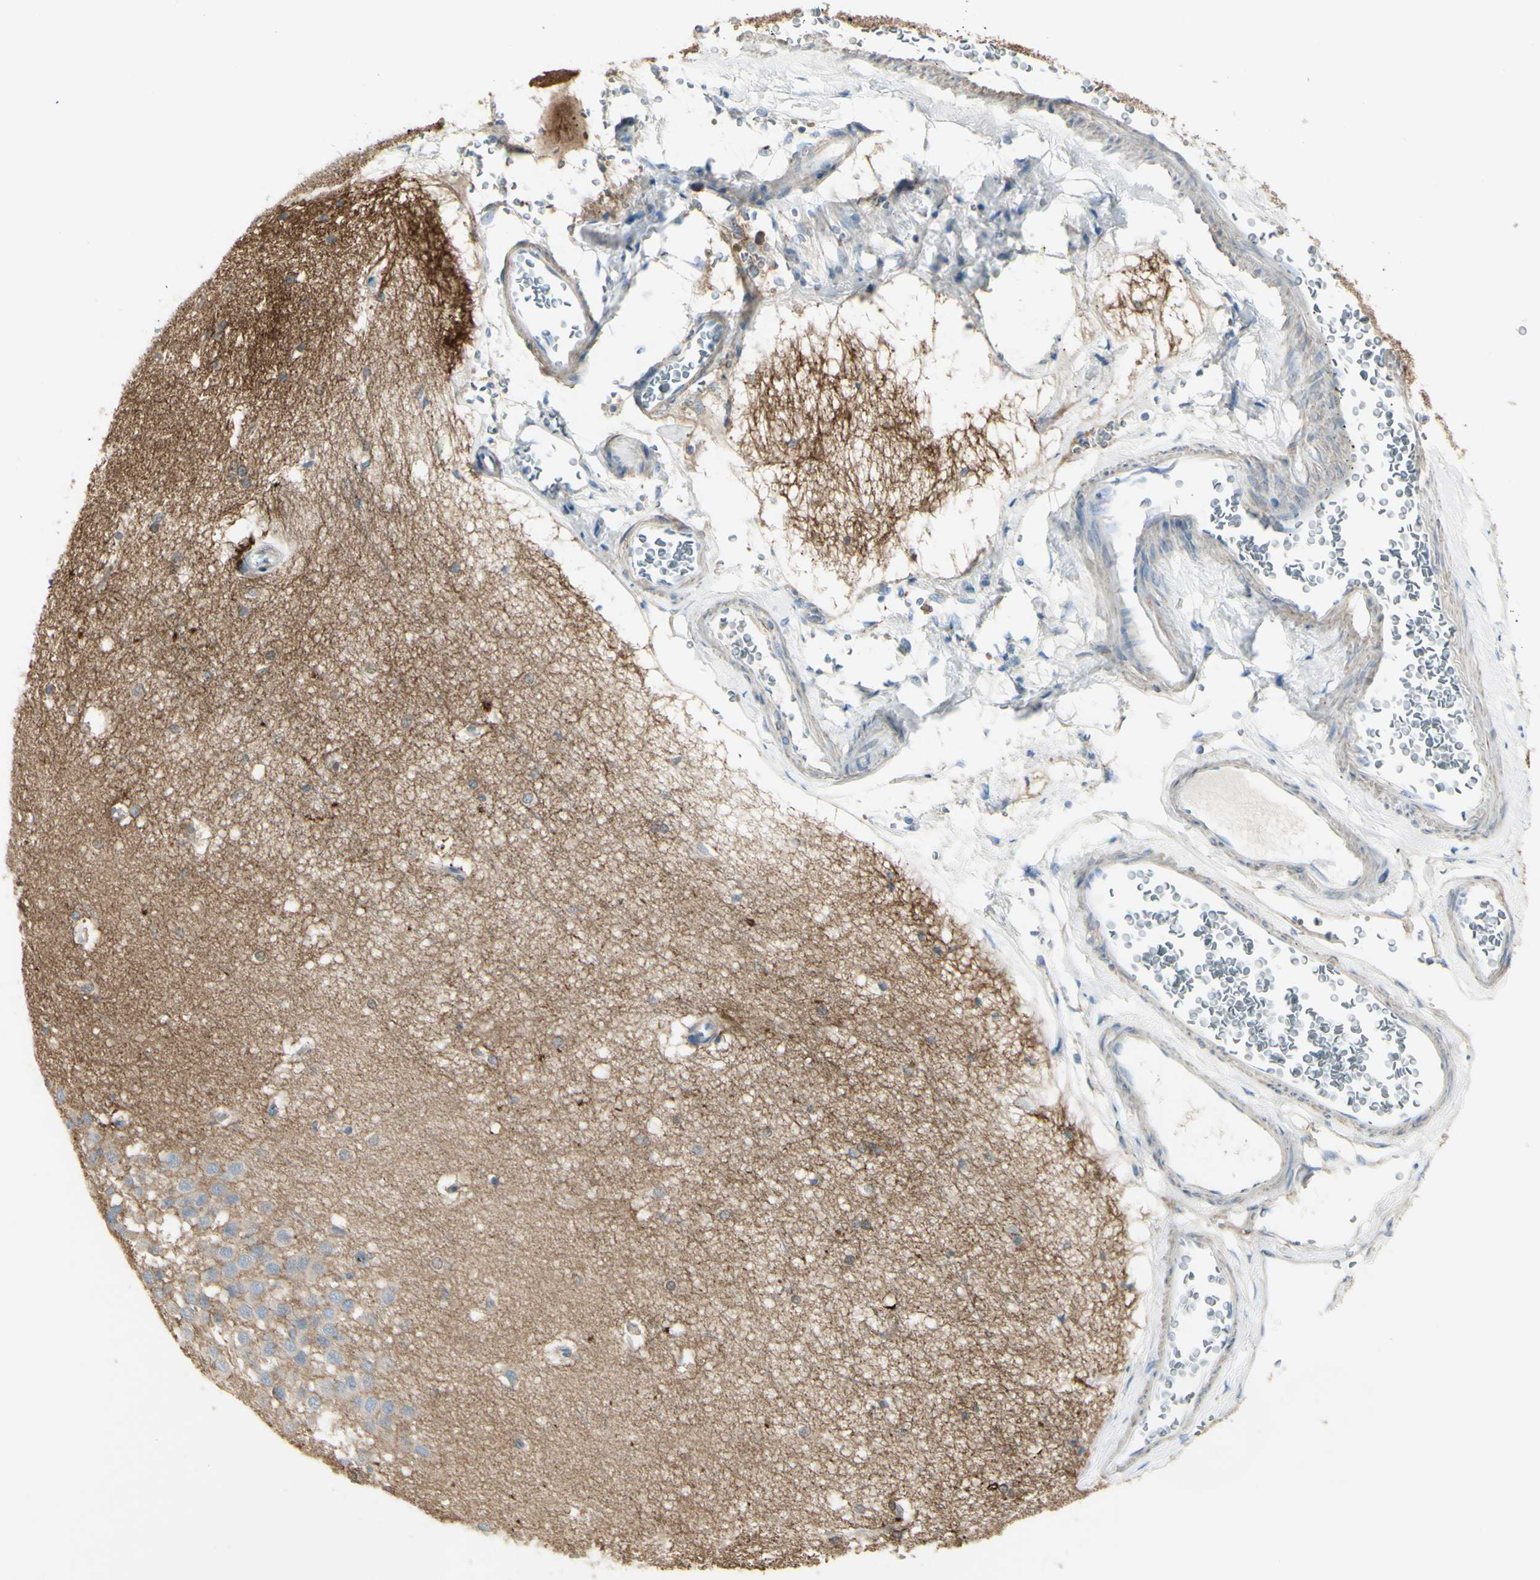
{"staining": {"intensity": "negative", "quantity": "none", "location": "none"}, "tissue": "hippocampus", "cell_type": "Glial cells", "image_type": "normal", "snomed": [{"axis": "morphology", "description": "Normal tissue, NOS"}, {"axis": "topography", "description": "Hippocampus"}], "caption": "Hippocampus was stained to show a protein in brown. There is no significant expression in glial cells. (Stains: DAB (3,3'-diaminobenzidine) immunohistochemistry with hematoxylin counter stain, Microscopy: brightfield microscopy at high magnification).", "gene": "NCBP2L", "patient": {"sex": "female", "age": 19}}